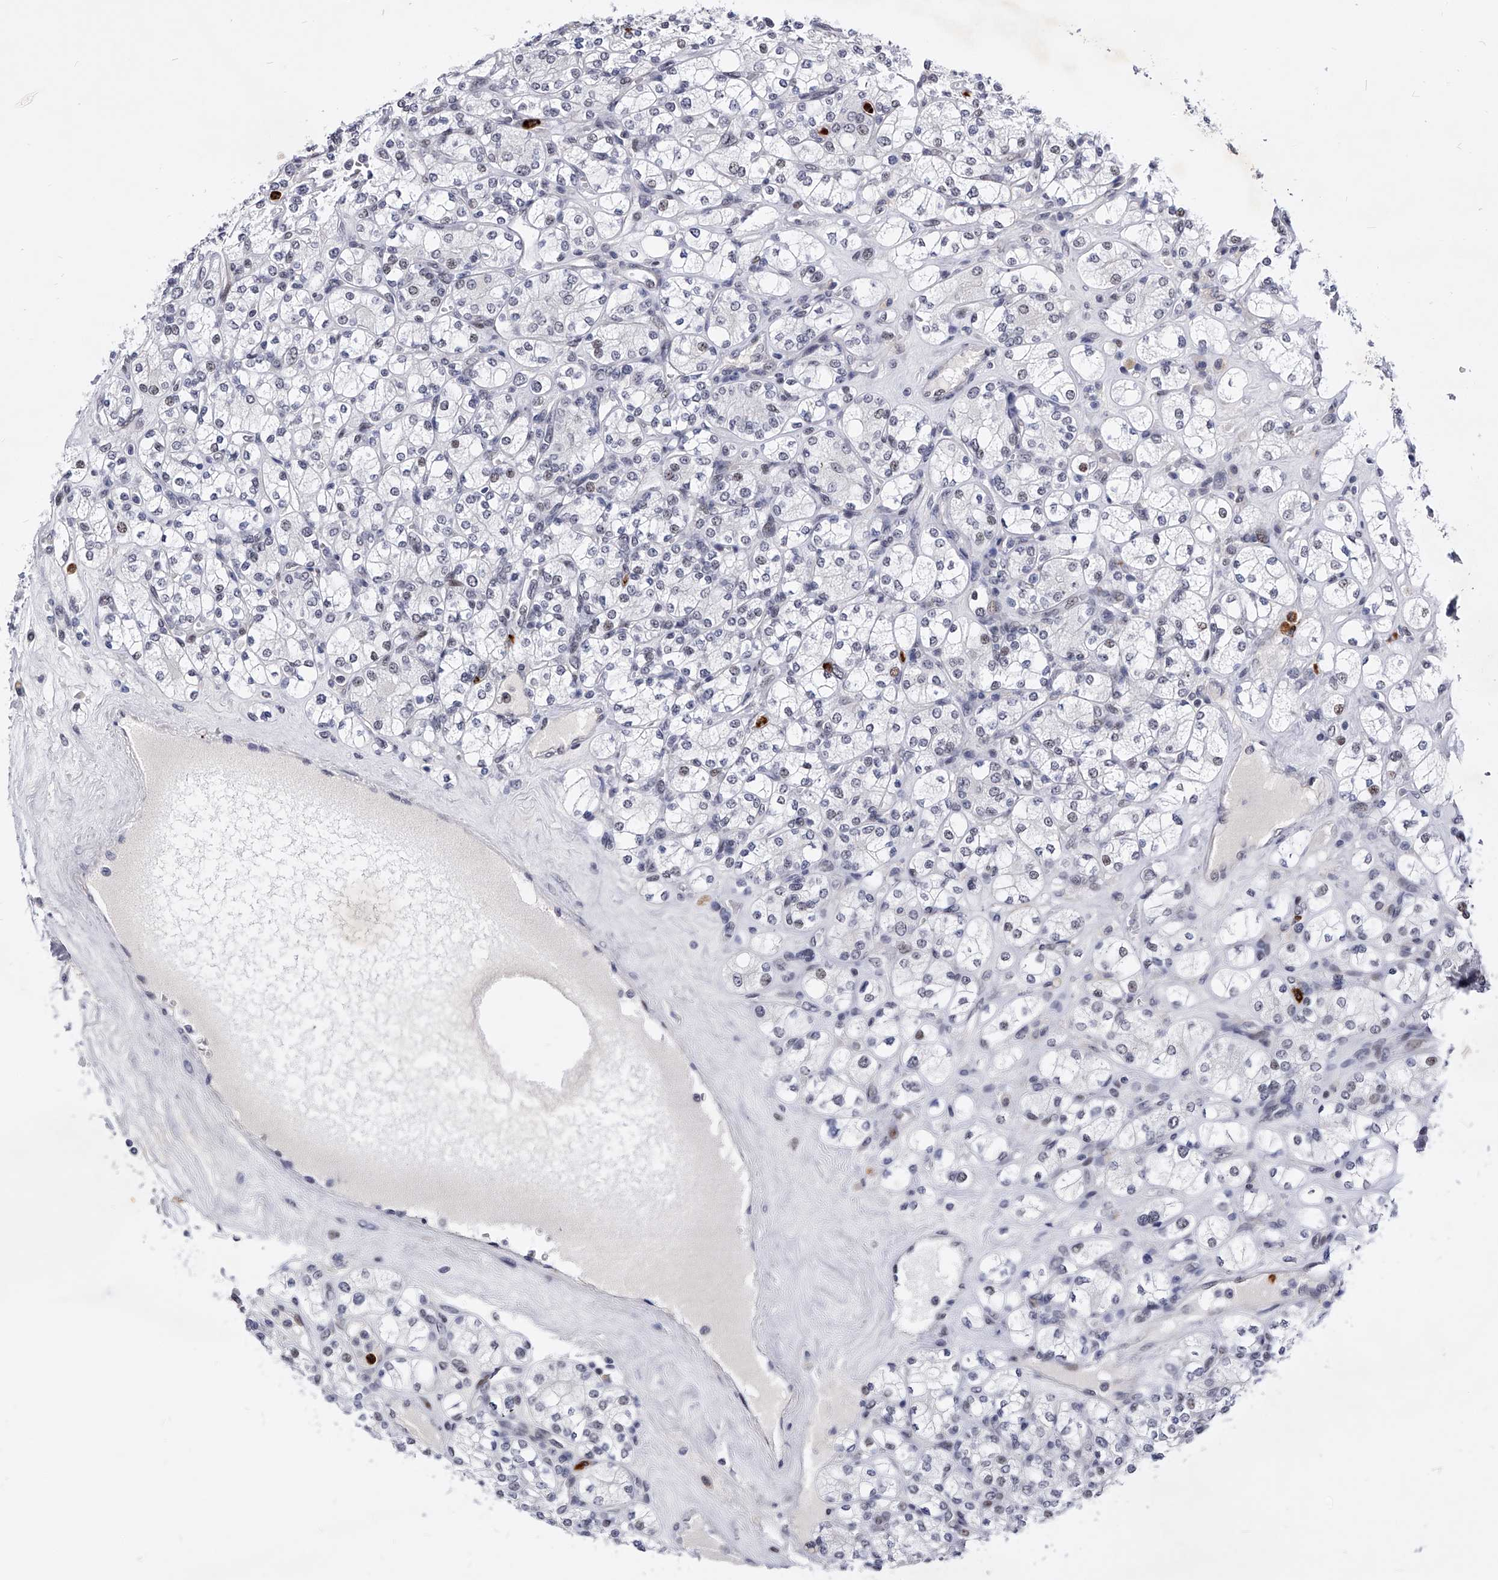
{"staining": {"intensity": "weak", "quantity": "<25%", "location": "nuclear"}, "tissue": "renal cancer", "cell_type": "Tumor cells", "image_type": "cancer", "snomed": [{"axis": "morphology", "description": "Adenocarcinoma, NOS"}, {"axis": "topography", "description": "Kidney"}], "caption": "Immunohistochemistry of adenocarcinoma (renal) shows no staining in tumor cells.", "gene": "TESK2", "patient": {"sex": "male", "age": 77}}